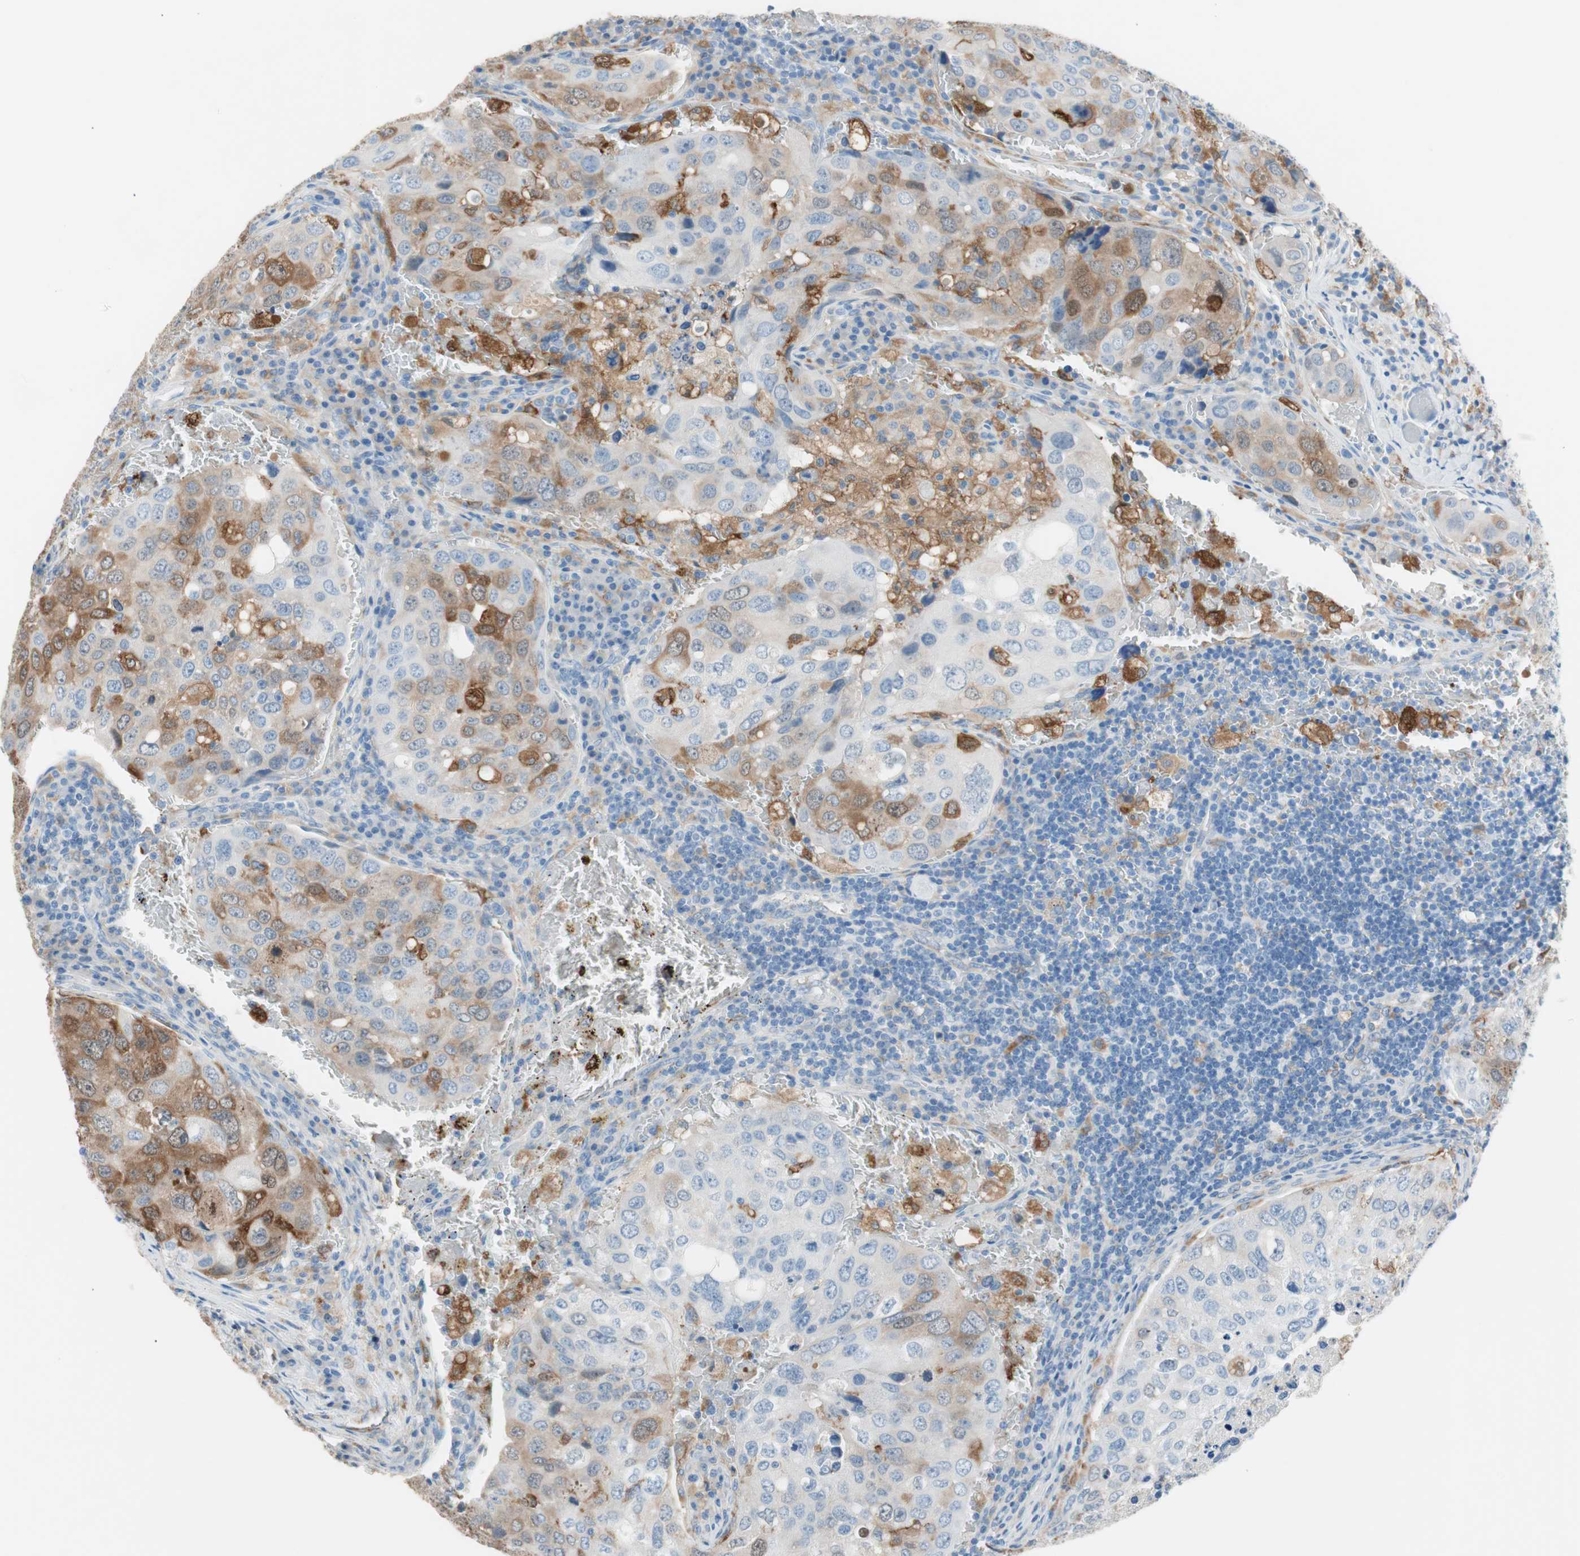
{"staining": {"intensity": "moderate", "quantity": "25%-75%", "location": "cytoplasmic/membranous"}, "tissue": "urothelial cancer", "cell_type": "Tumor cells", "image_type": "cancer", "snomed": [{"axis": "morphology", "description": "Urothelial carcinoma, High grade"}, {"axis": "topography", "description": "Lymph node"}, {"axis": "topography", "description": "Urinary bladder"}], "caption": "Moderate cytoplasmic/membranous protein staining is appreciated in about 25%-75% of tumor cells in urothelial cancer.", "gene": "GLUL", "patient": {"sex": "male", "age": 51}}